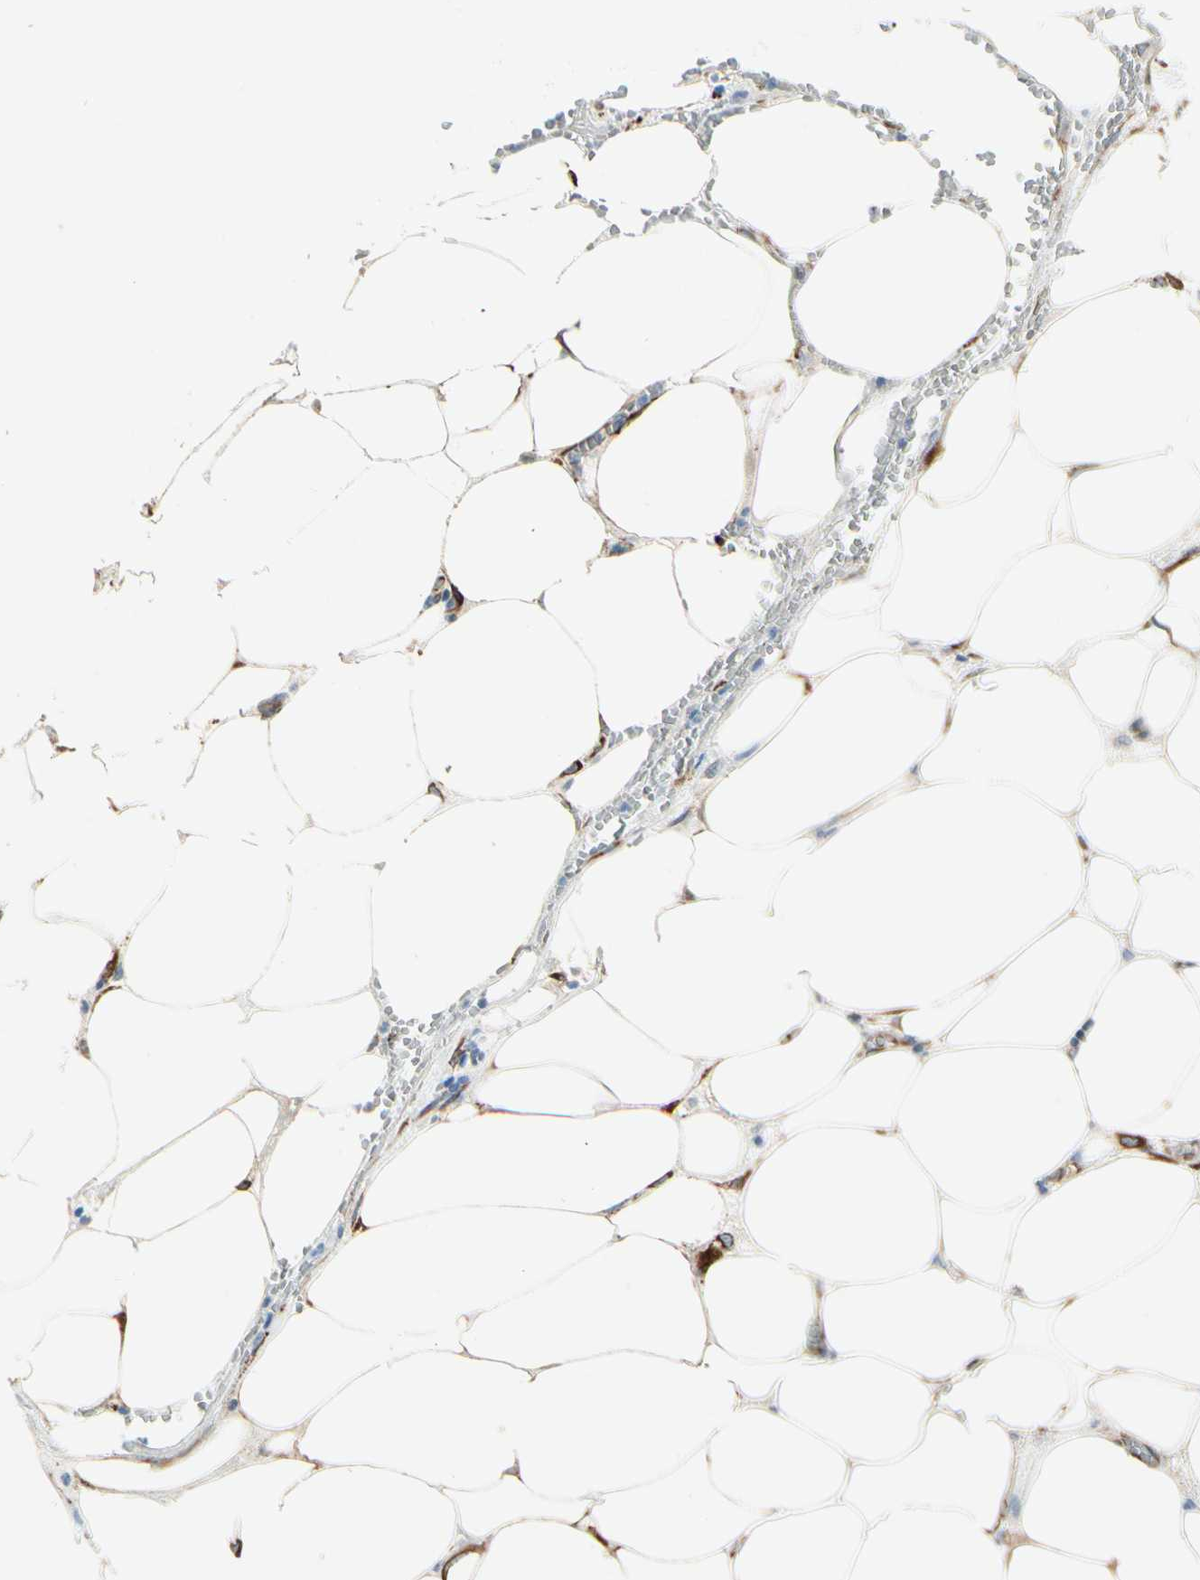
{"staining": {"intensity": "negative", "quantity": "none", "location": "none"}, "tissue": "pancreatic cancer", "cell_type": "Tumor cells", "image_type": "cancer", "snomed": [{"axis": "morphology", "description": "Adenocarcinoma, NOS"}, {"axis": "topography", "description": "Pancreas"}], "caption": "The IHC image has no significant positivity in tumor cells of adenocarcinoma (pancreatic) tissue.", "gene": "FKBP7", "patient": {"sex": "male", "age": 70}}